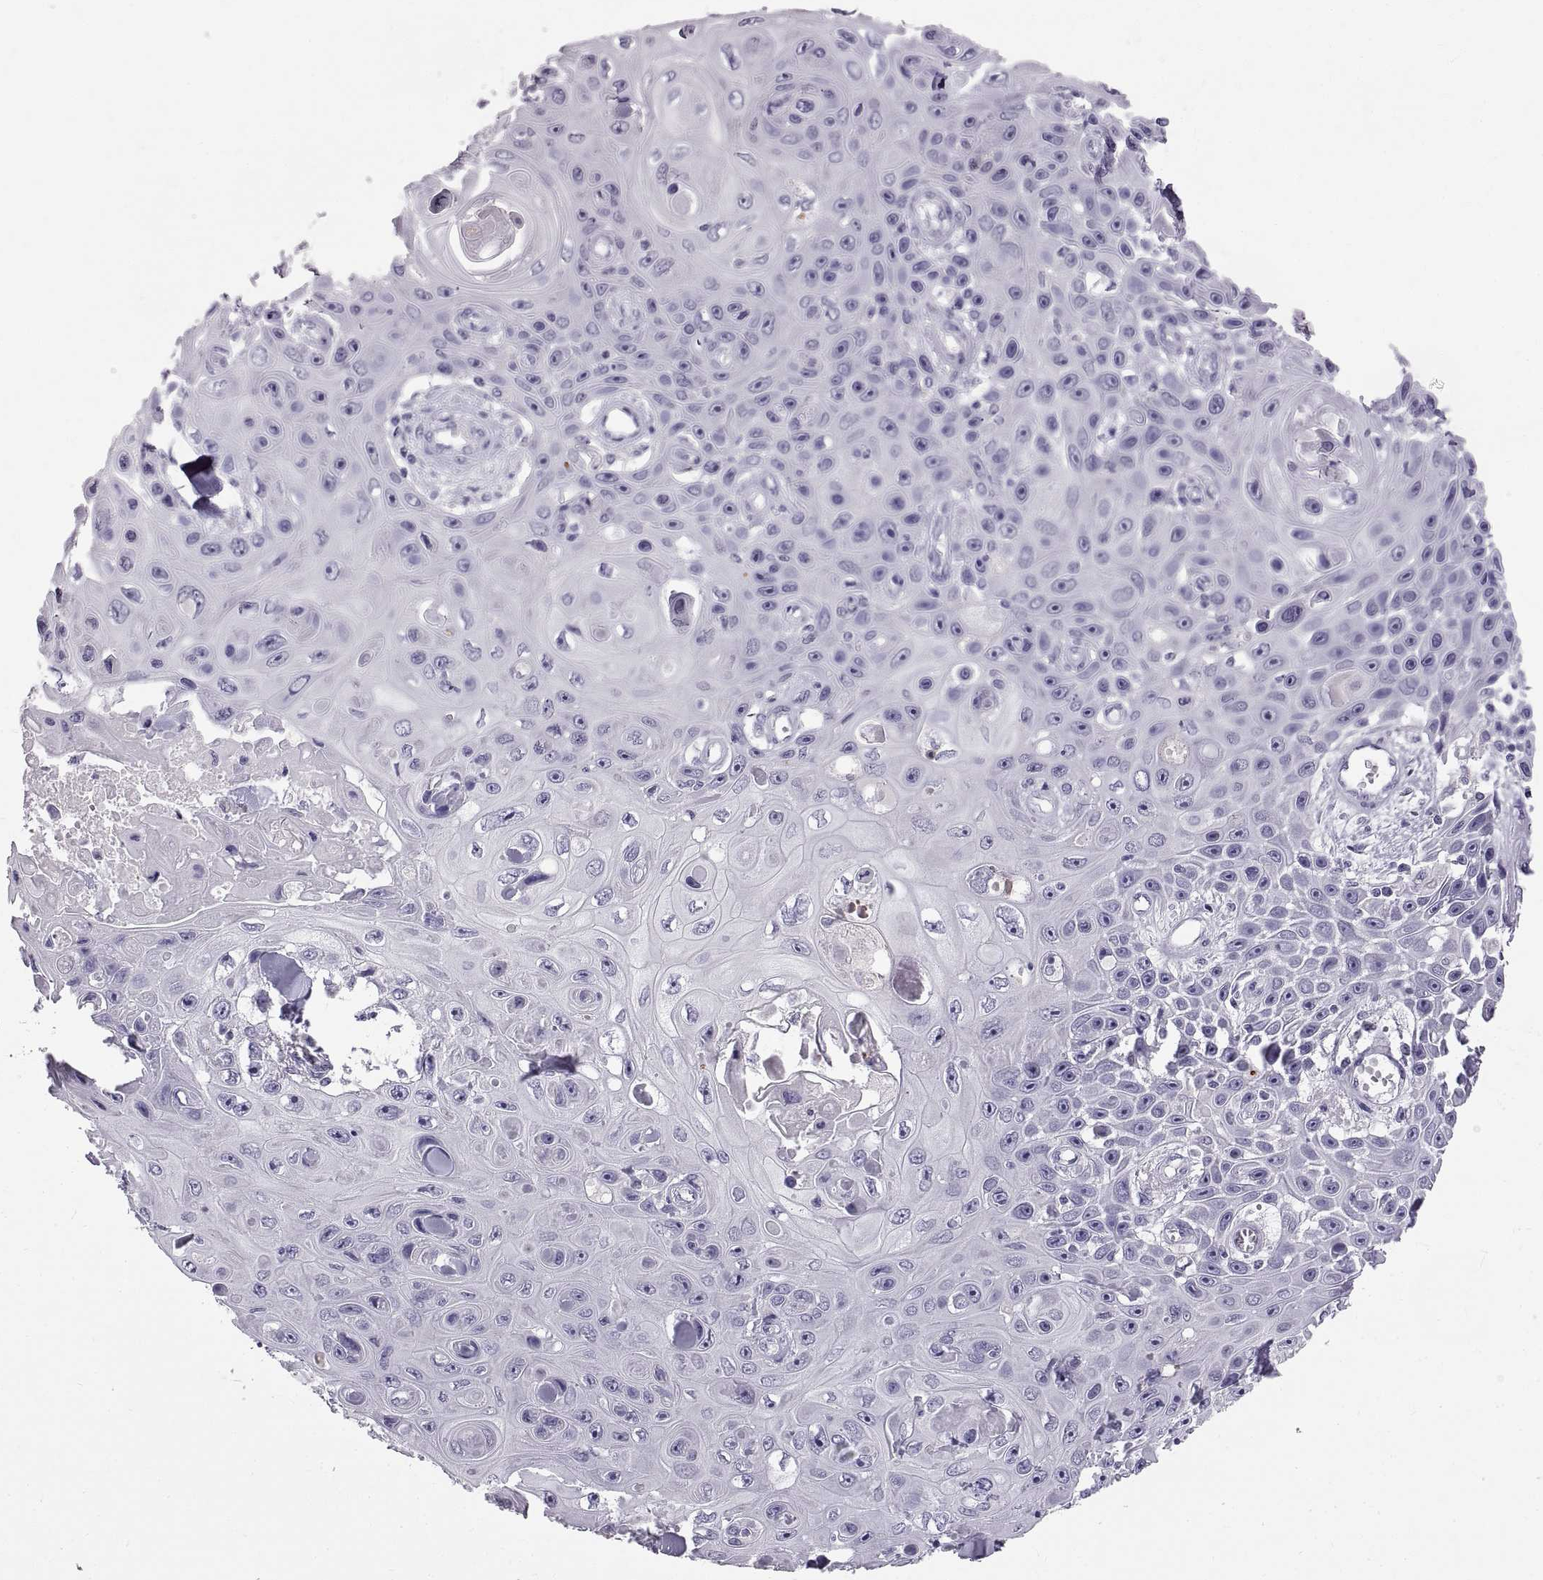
{"staining": {"intensity": "negative", "quantity": "none", "location": "none"}, "tissue": "skin cancer", "cell_type": "Tumor cells", "image_type": "cancer", "snomed": [{"axis": "morphology", "description": "Squamous cell carcinoma, NOS"}, {"axis": "topography", "description": "Skin"}], "caption": "High magnification brightfield microscopy of squamous cell carcinoma (skin) stained with DAB (3,3'-diaminobenzidine) (brown) and counterstained with hematoxylin (blue): tumor cells show no significant expression.", "gene": "WFDC8", "patient": {"sex": "male", "age": 82}}